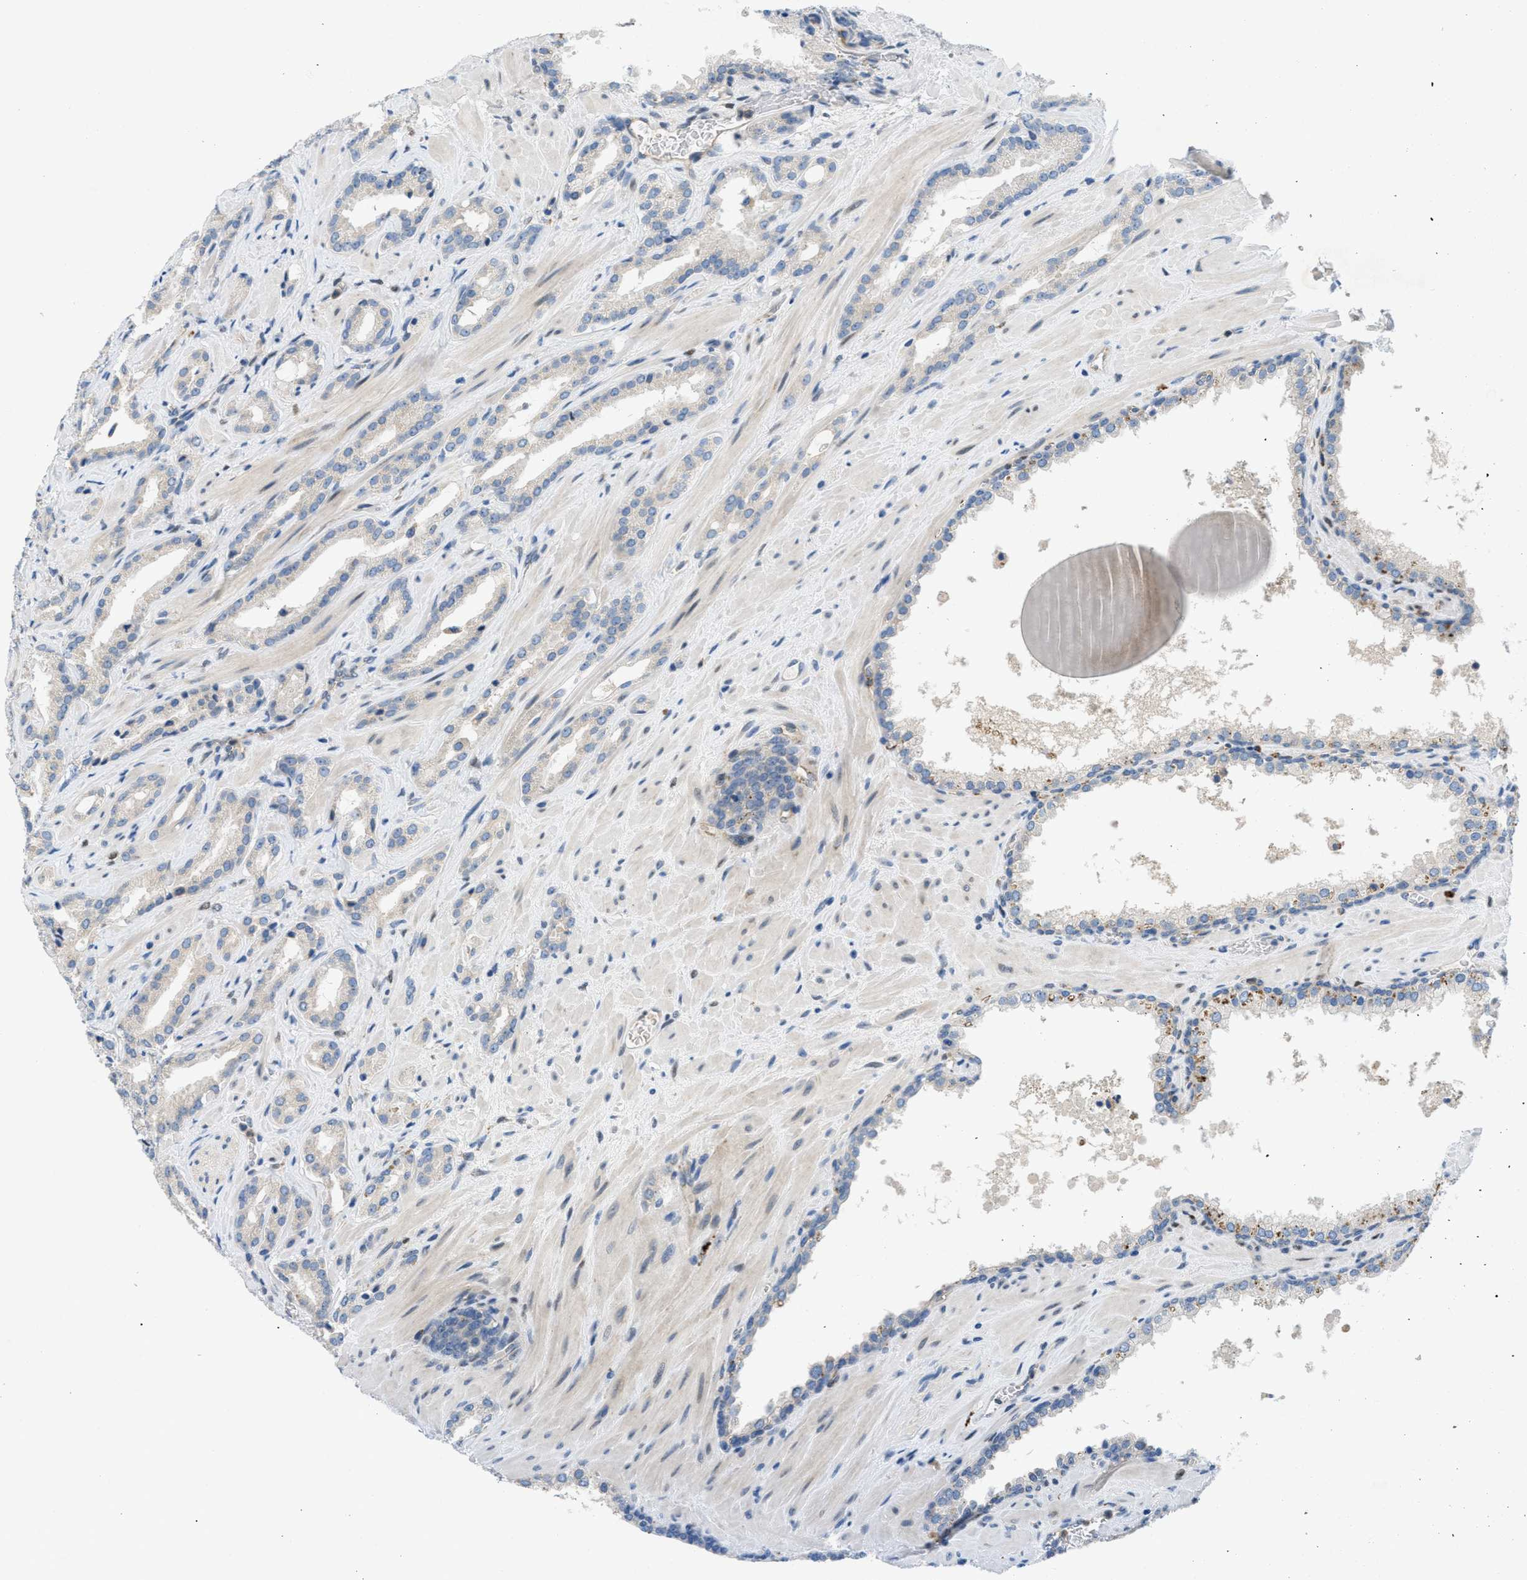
{"staining": {"intensity": "negative", "quantity": "none", "location": "none"}, "tissue": "prostate cancer", "cell_type": "Tumor cells", "image_type": "cancer", "snomed": [{"axis": "morphology", "description": "Adenocarcinoma, High grade"}, {"axis": "topography", "description": "Prostate"}], "caption": "This is an immunohistochemistry micrograph of human adenocarcinoma (high-grade) (prostate). There is no positivity in tumor cells.", "gene": "PGR", "patient": {"sex": "male", "age": 64}}